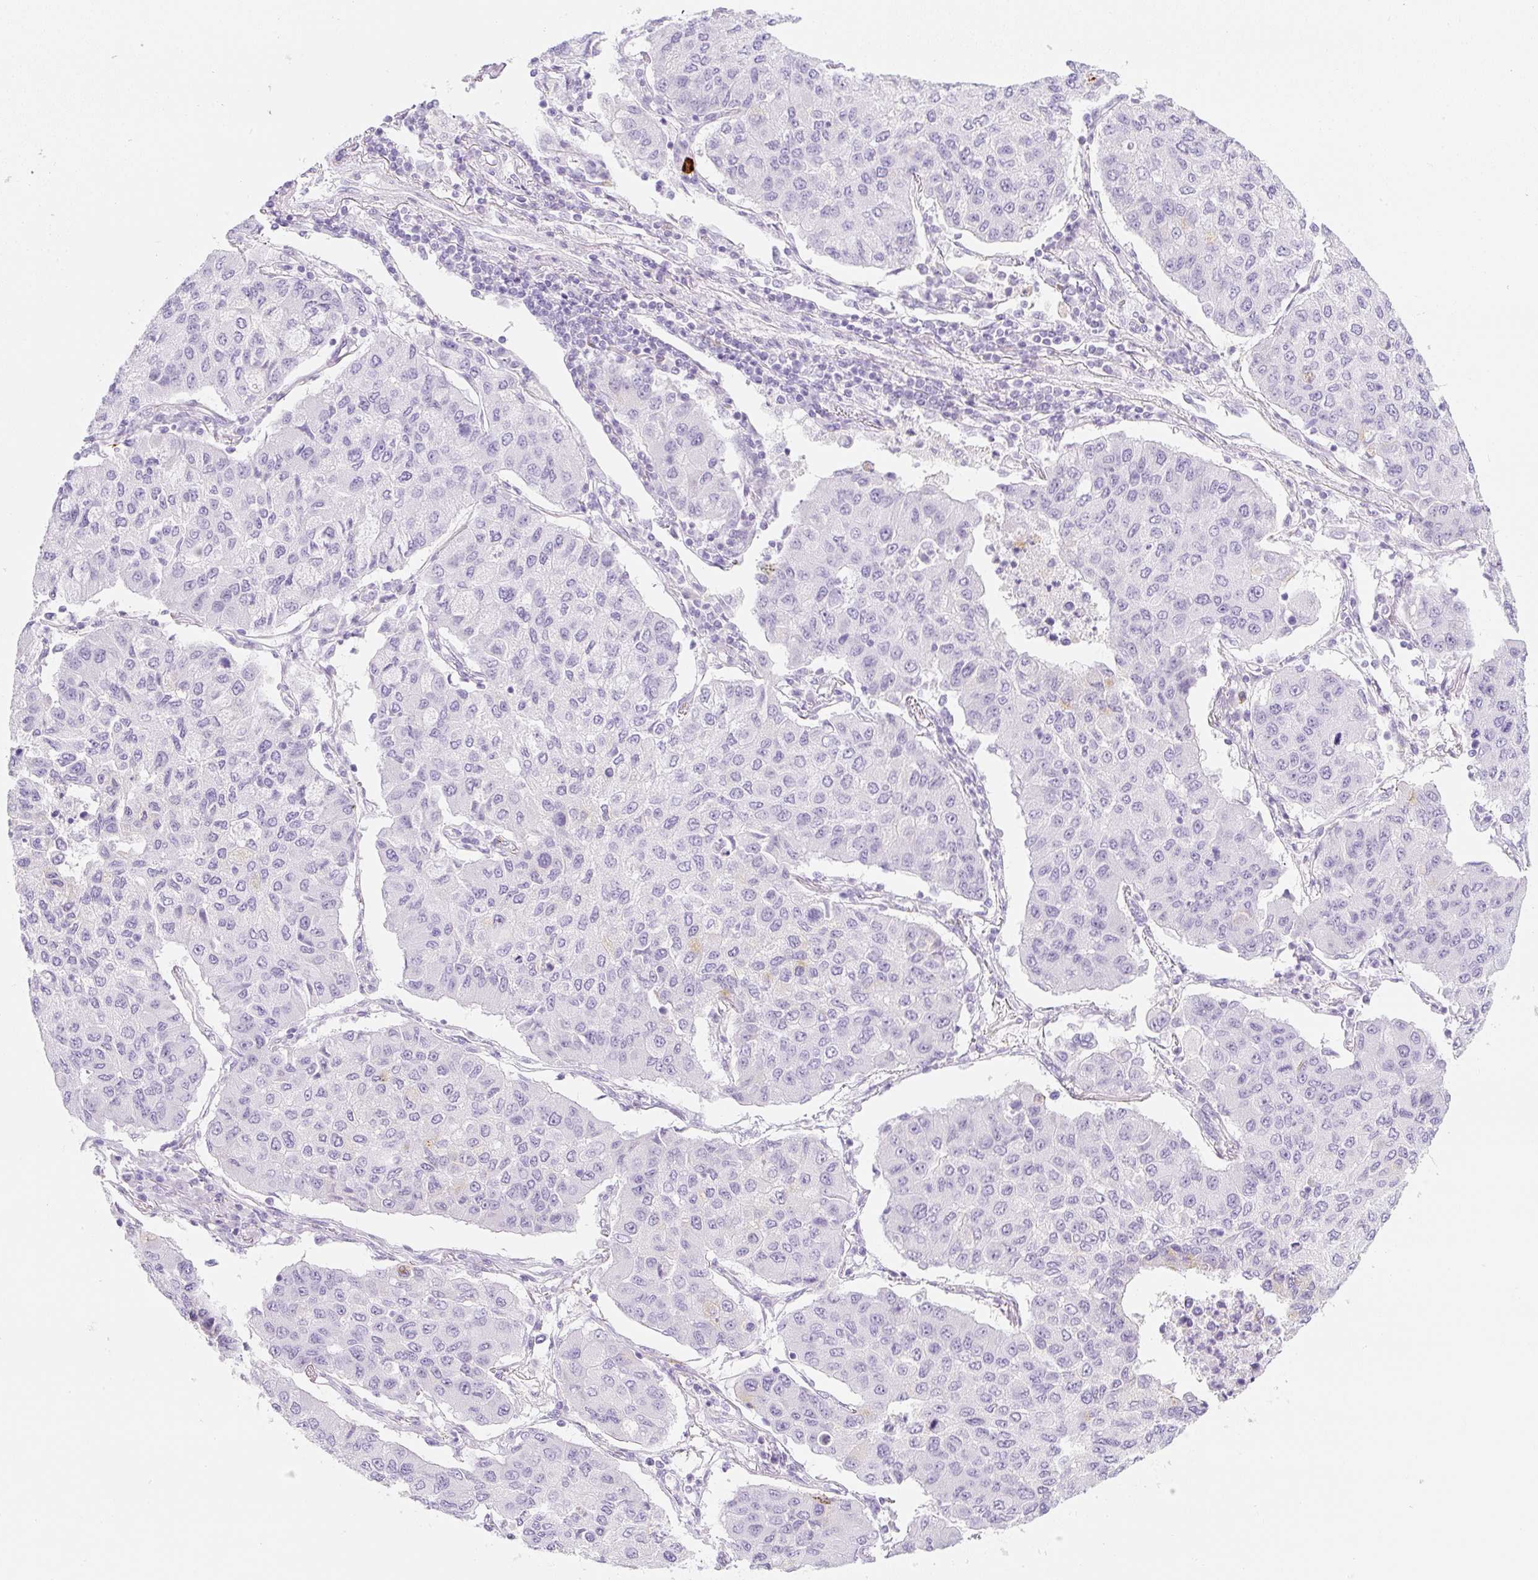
{"staining": {"intensity": "negative", "quantity": "none", "location": "none"}, "tissue": "lung cancer", "cell_type": "Tumor cells", "image_type": "cancer", "snomed": [{"axis": "morphology", "description": "Squamous cell carcinoma, NOS"}, {"axis": "topography", "description": "Lung"}], "caption": "Tumor cells are negative for brown protein staining in squamous cell carcinoma (lung).", "gene": "ZNF689", "patient": {"sex": "male", "age": 74}}